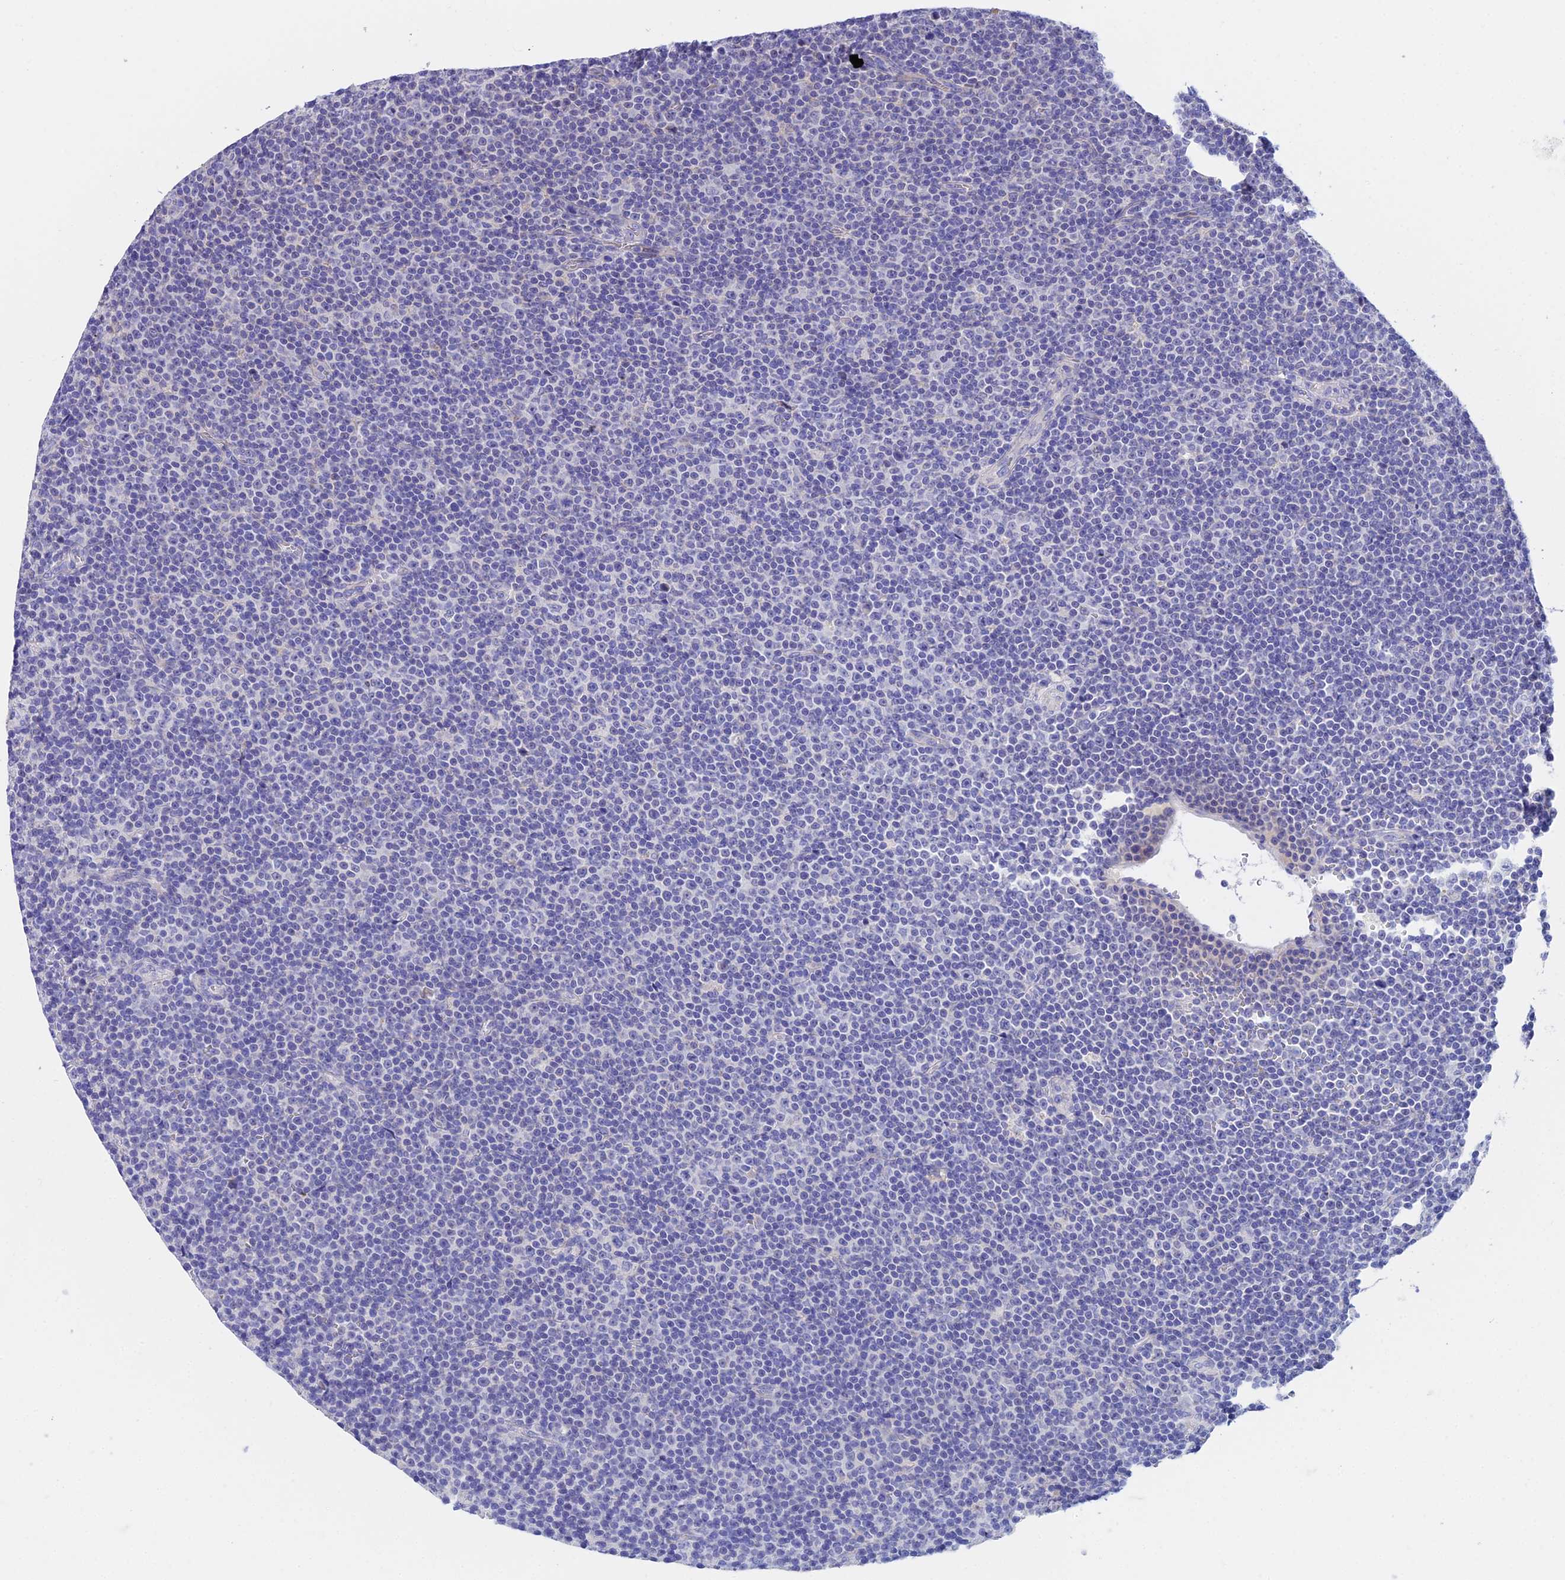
{"staining": {"intensity": "negative", "quantity": "none", "location": "none"}, "tissue": "lymphoma", "cell_type": "Tumor cells", "image_type": "cancer", "snomed": [{"axis": "morphology", "description": "Malignant lymphoma, non-Hodgkin's type, Low grade"}, {"axis": "topography", "description": "Lymph node"}], "caption": "Tumor cells are negative for protein expression in human lymphoma.", "gene": "CEP41", "patient": {"sex": "female", "age": 67}}